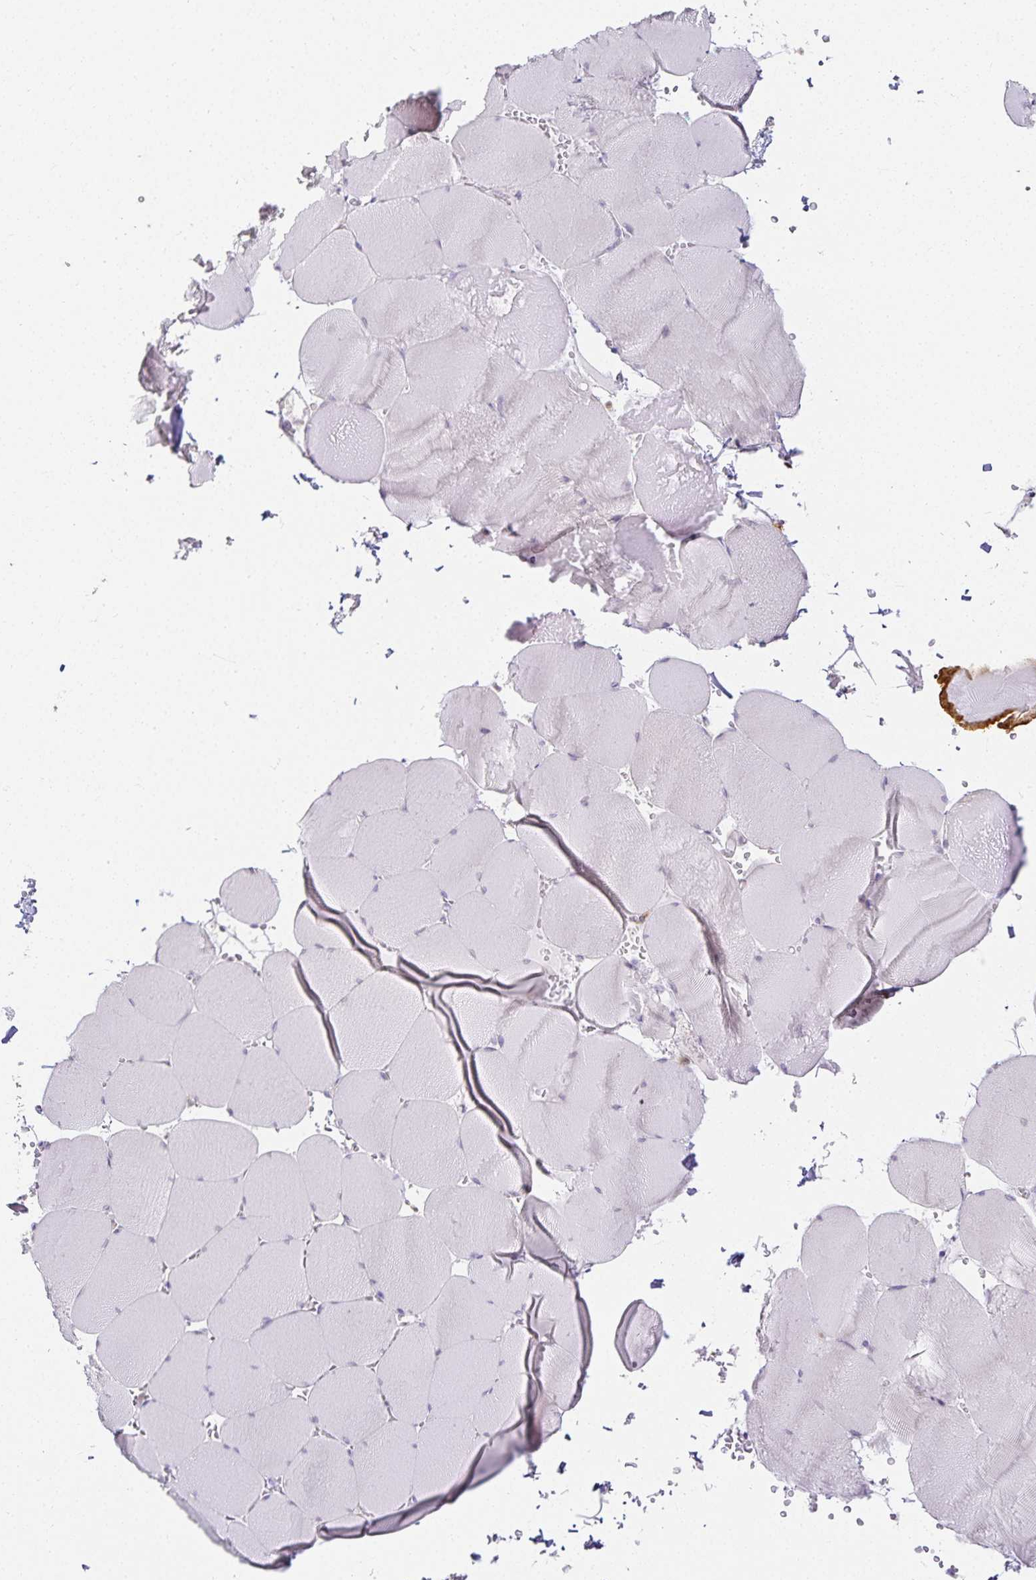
{"staining": {"intensity": "negative", "quantity": "none", "location": "none"}, "tissue": "skeletal muscle", "cell_type": "Myocytes", "image_type": "normal", "snomed": [{"axis": "morphology", "description": "Normal tissue, NOS"}, {"axis": "topography", "description": "Skeletal muscle"}, {"axis": "topography", "description": "Head-Neck"}], "caption": "IHC of benign skeletal muscle shows no staining in myocytes.", "gene": "GP2", "patient": {"sex": "male", "age": 66}}